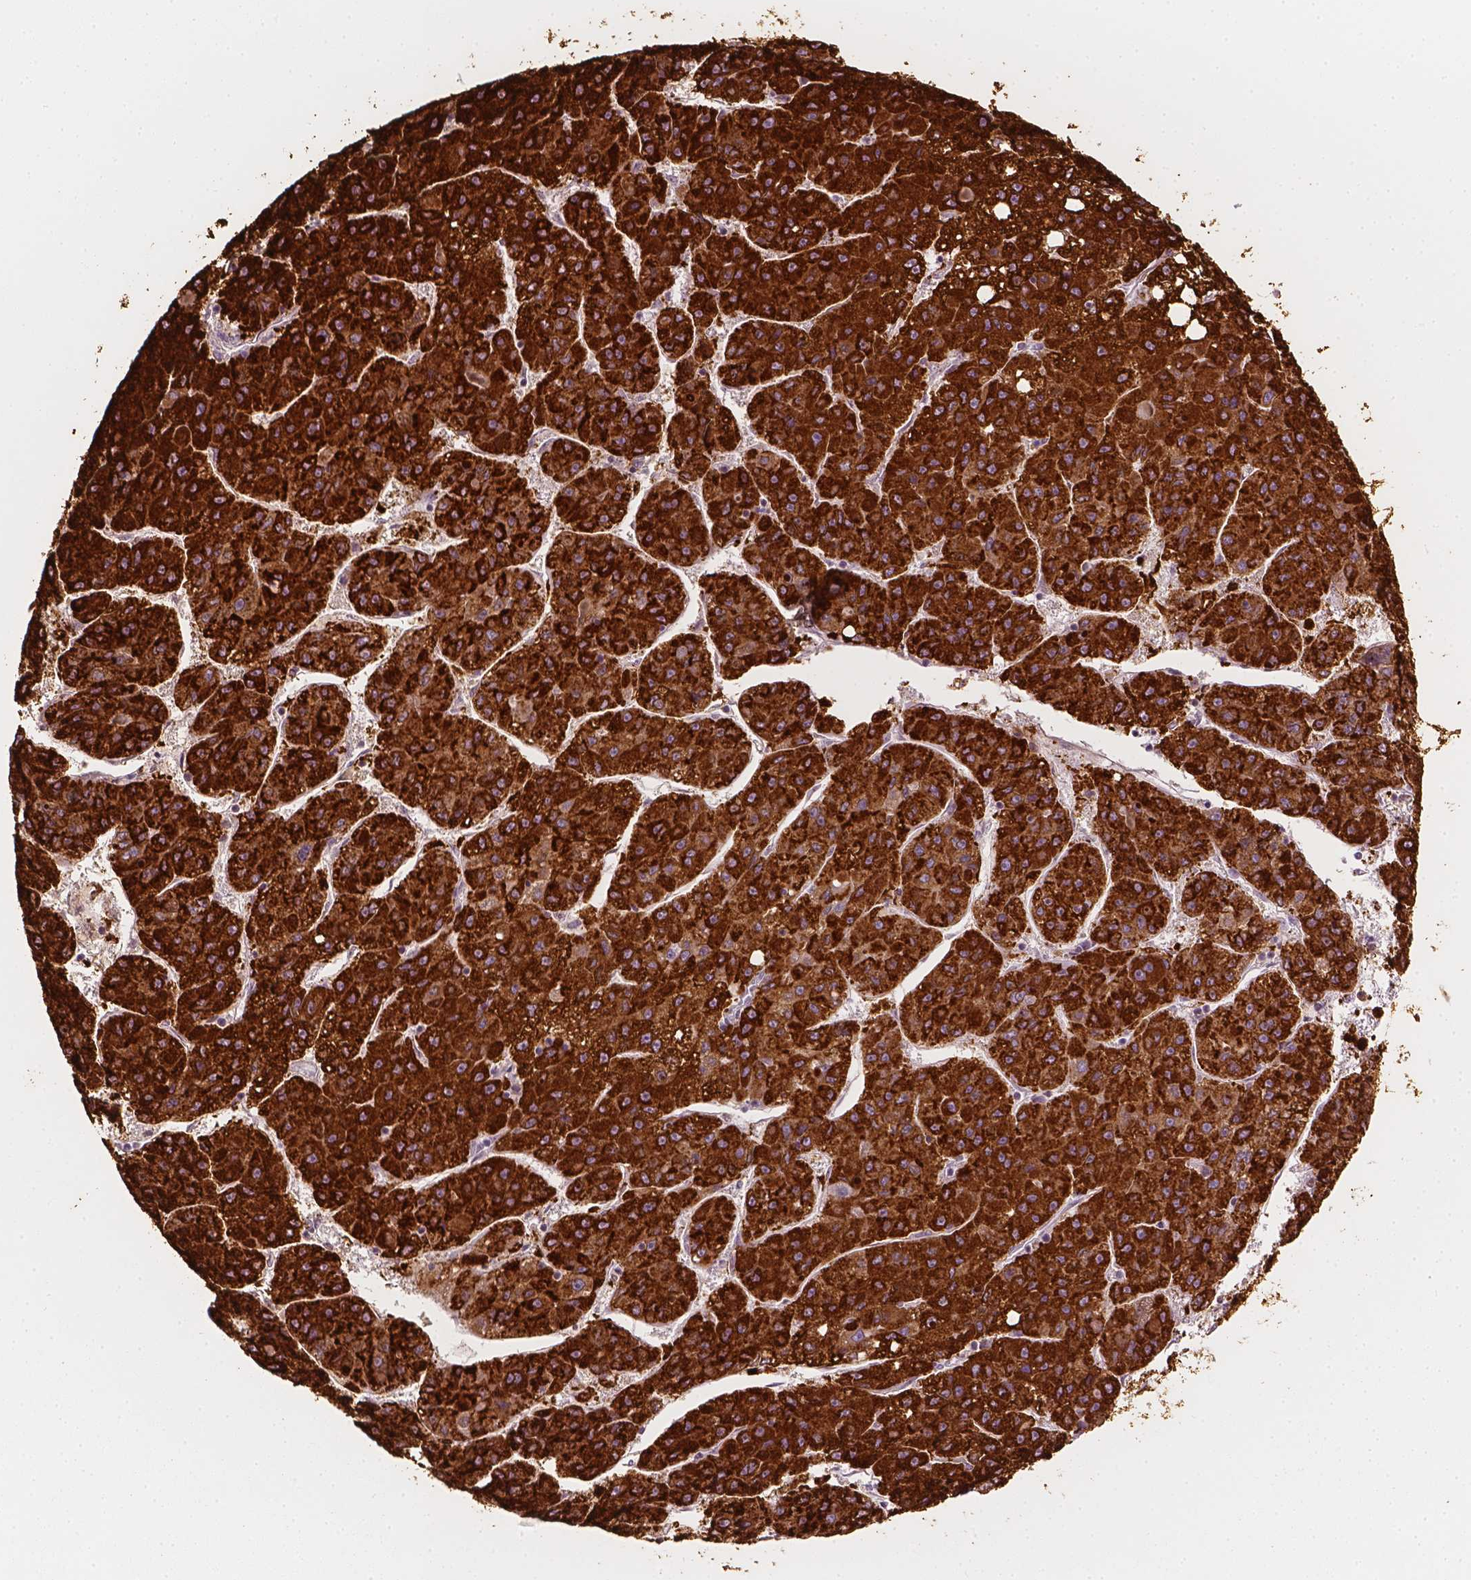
{"staining": {"intensity": "strong", "quantity": ">75%", "location": "cytoplasmic/membranous"}, "tissue": "liver cancer", "cell_type": "Tumor cells", "image_type": "cancer", "snomed": [{"axis": "morphology", "description": "Carcinoma, Hepatocellular, NOS"}, {"axis": "topography", "description": "Liver"}], "caption": "IHC (DAB (3,3'-diaminobenzidine)) staining of liver hepatocellular carcinoma exhibits strong cytoplasmic/membranous protein positivity in approximately >75% of tumor cells. The staining is performed using DAB brown chromogen to label protein expression. The nuclei are counter-stained blue using hematoxylin.", "gene": "CES1", "patient": {"sex": "female", "age": 82}}